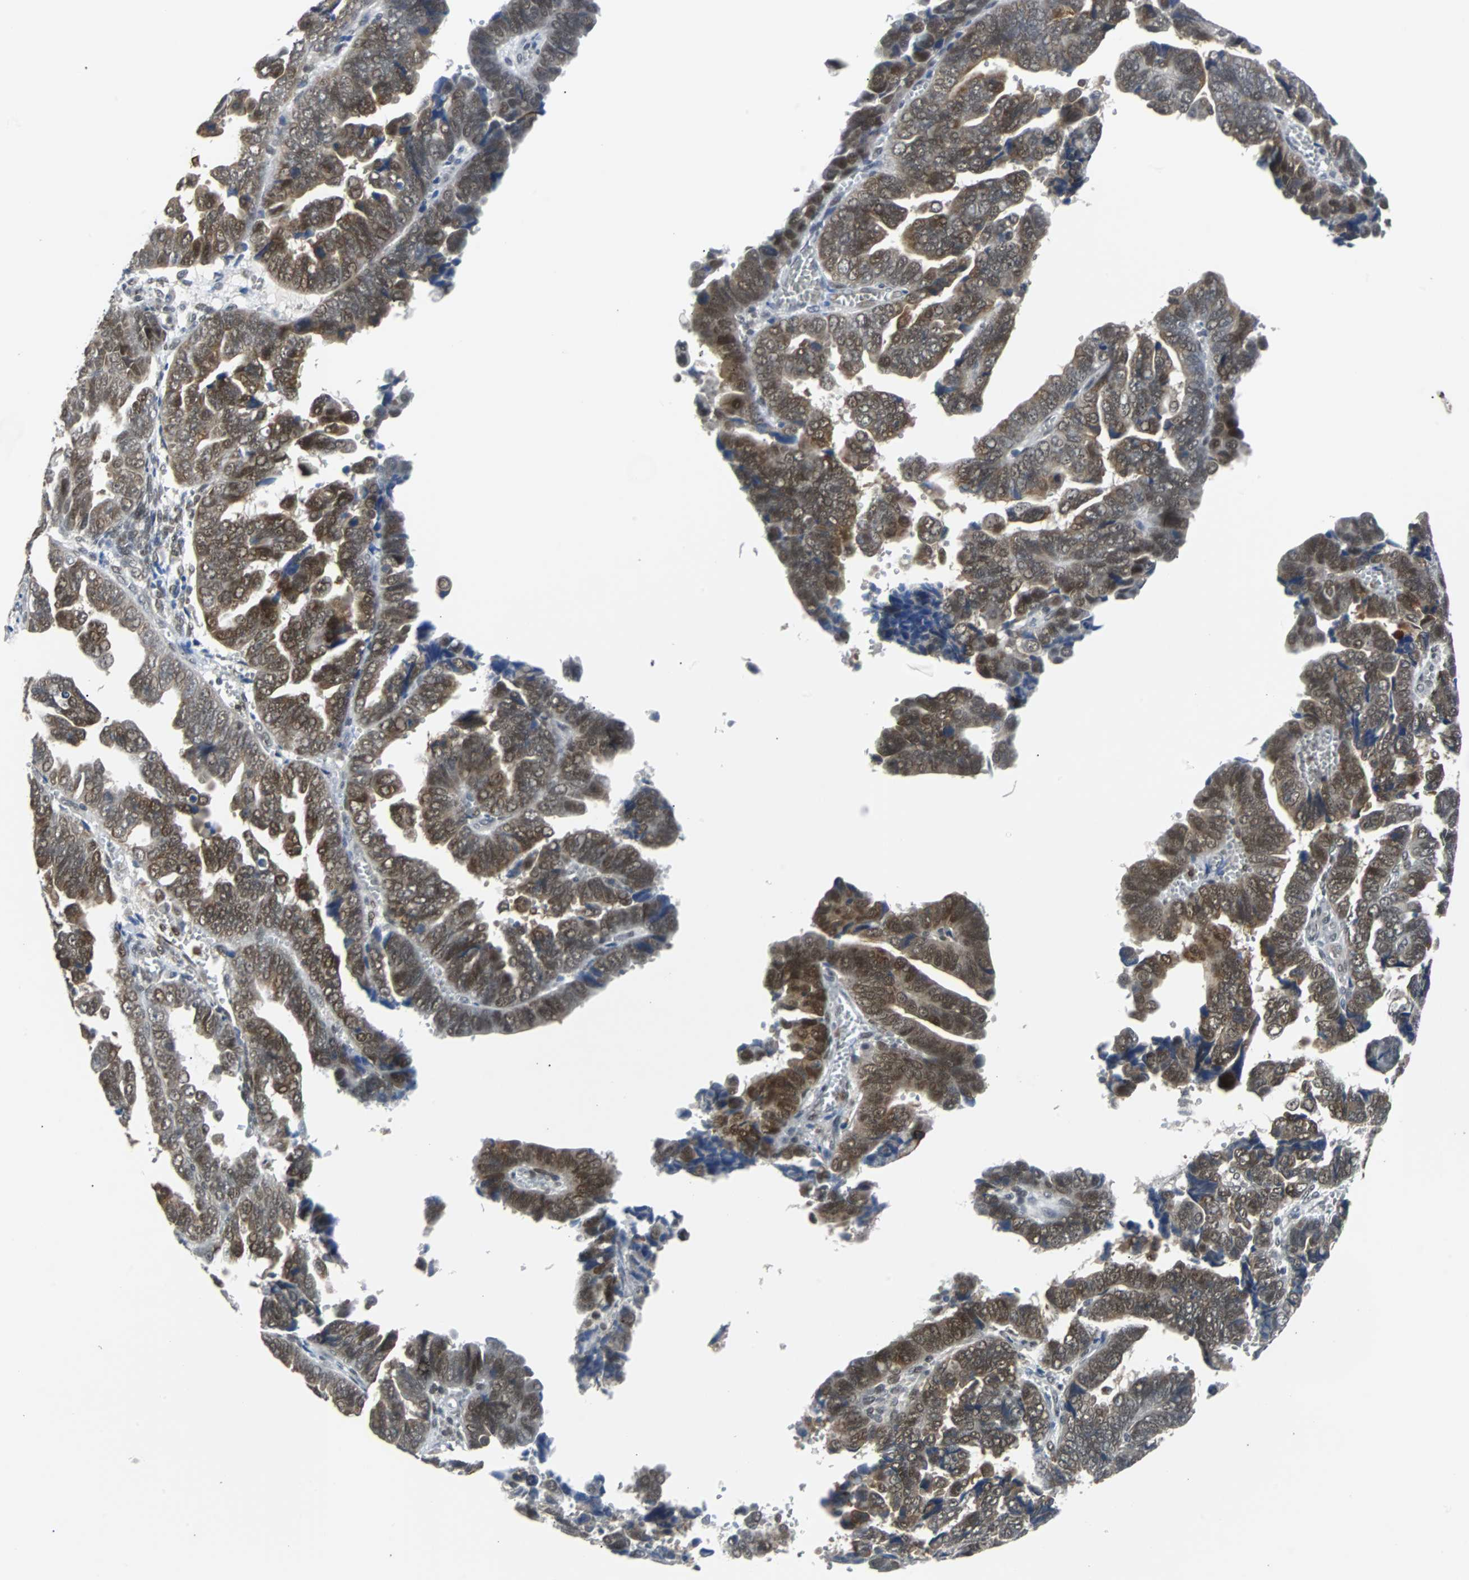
{"staining": {"intensity": "moderate", "quantity": ">75%", "location": "cytoplasmic/membranous,nuclear"}, "tissue": "endometrial cancer", "cell_type": "Tumor cells", "image_type": "cancer", "snomed": [{"axis": "morphology", "description": "Adenocarcinoma, NOS"}, {"axis": "topography", "description": "Endometrium"}], "caption": "About >75% of tumor cells in human adenocarcinoma (endometrial) display moderate cytoplasmic/membranous and nuclear protein expression as visualized by brown immunohistochemical staining.", "gene": "SIRT1", "patient": {"sex": "female", "age": 75}}